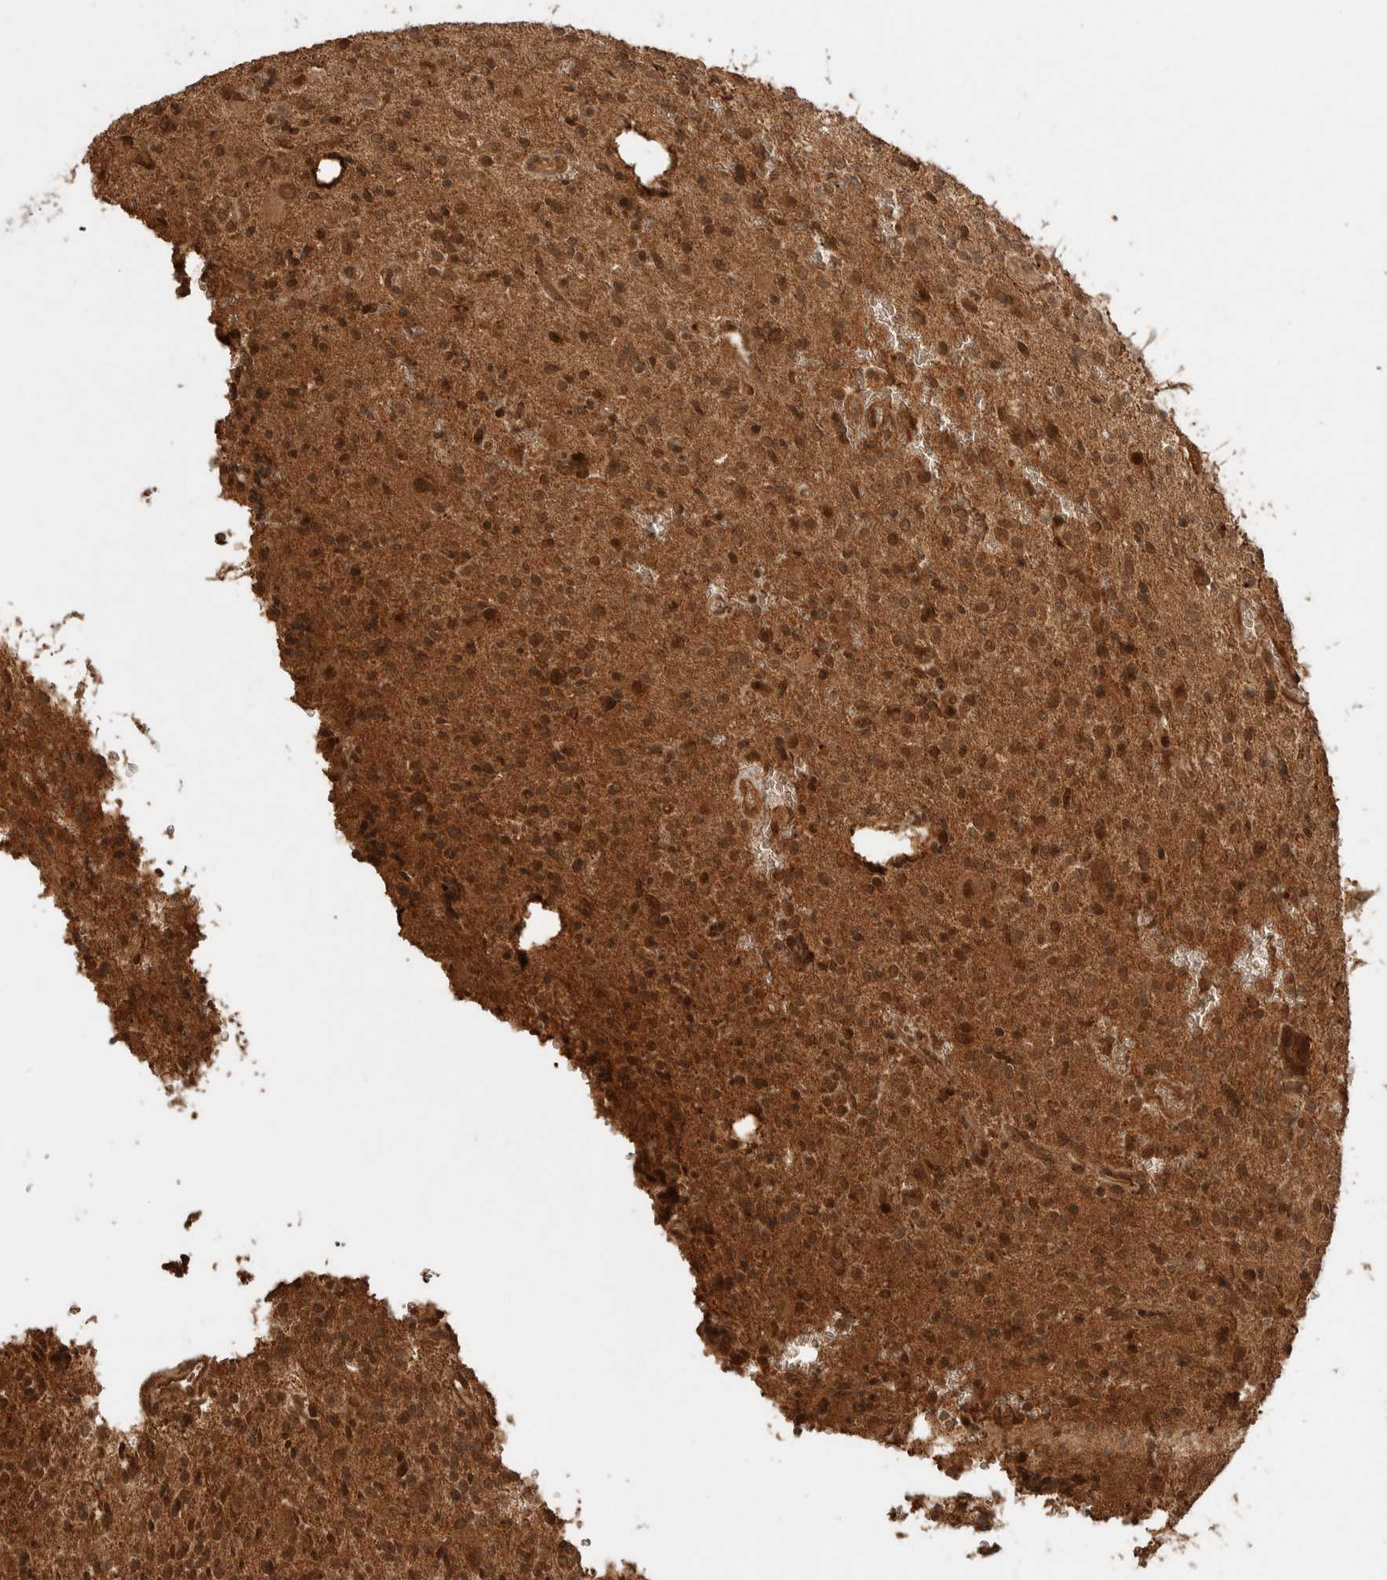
{"staining": {"intensity": "moderate", "quantity": ">75%", "location": "cytoplasmic/membranous,nuclear"}, "tissue": "glioma", "cell_type": "Tumor cells", "image_type": "cancer", "snomed": [{"axis": "morphology", "description": "Glioma, malignant, High grade"}, {"axis": "topography", "description": "Brain"}], "caption": "High-power microscopy captured an IHC micrograph of malignant high-grade glioma, revealing moderate cytoplasmic/membranous and nuclear staining in approximately >75% of tumor cells.", "gene": "CNTROB", "patient": {"sex": "male", "age": 34}}